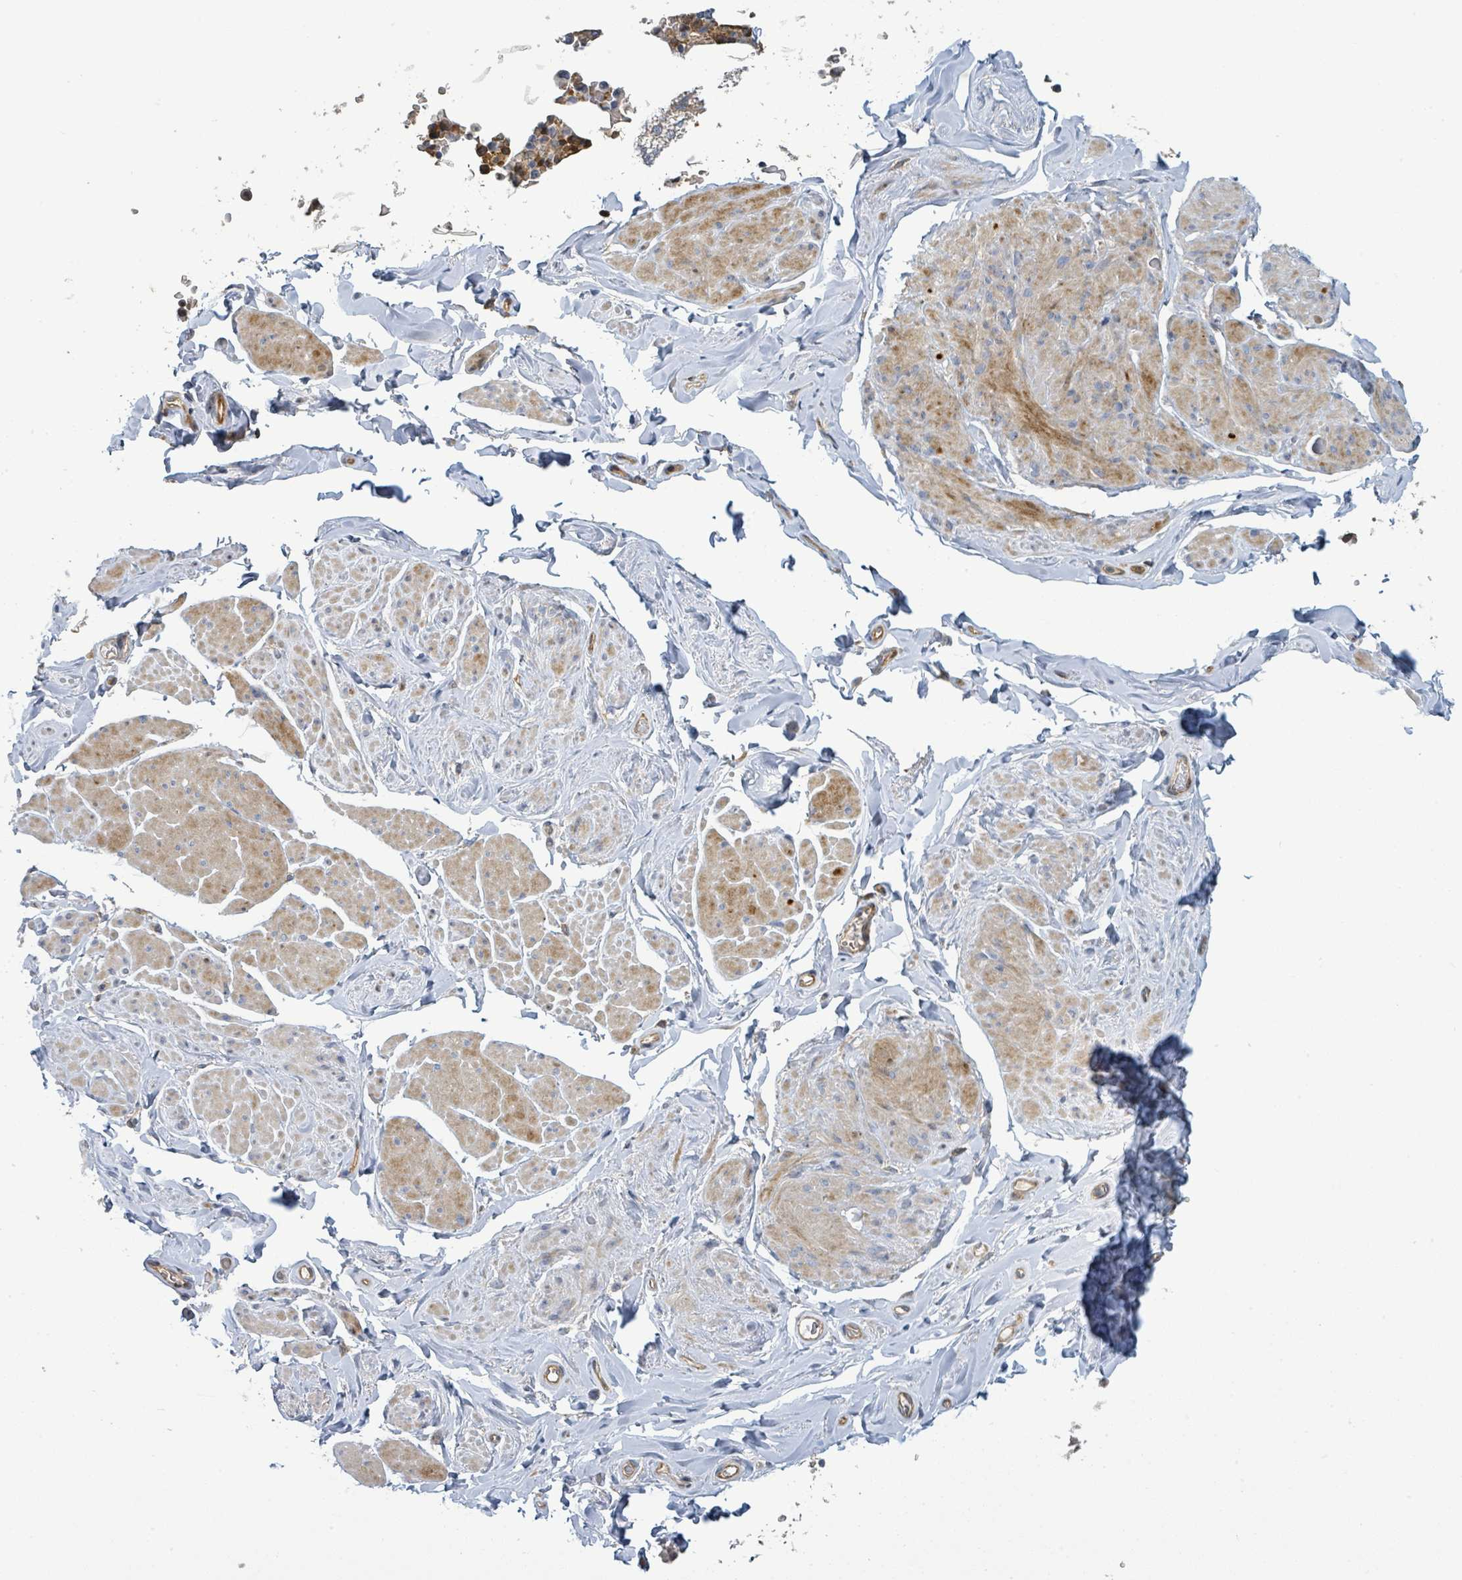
{"staining": {"intensity": "moderate", "quantity": "25%-75%", "location": "cytoplasmic/membranous"}, "tissue": "smooth muscle", "cell_type": "Smooth muscle cells", "image_type": "normal", "snomed": [{"axis": "morphology", "description": "Normal tissue, NOS"}, {"axis": "topography", "description": "Smooth muscle"}, {"axis": "topography", "description": "Peripheral nerve tissue"}], "caption": "This image shows IHC staining of benign human smooth muscle, with medium moderate cytoplasmic/membranous expression in approximately 25%-75% of smooth muscle cells.", "gene": "CFAP210", "patient": {"sex": "male", "age": 69}}